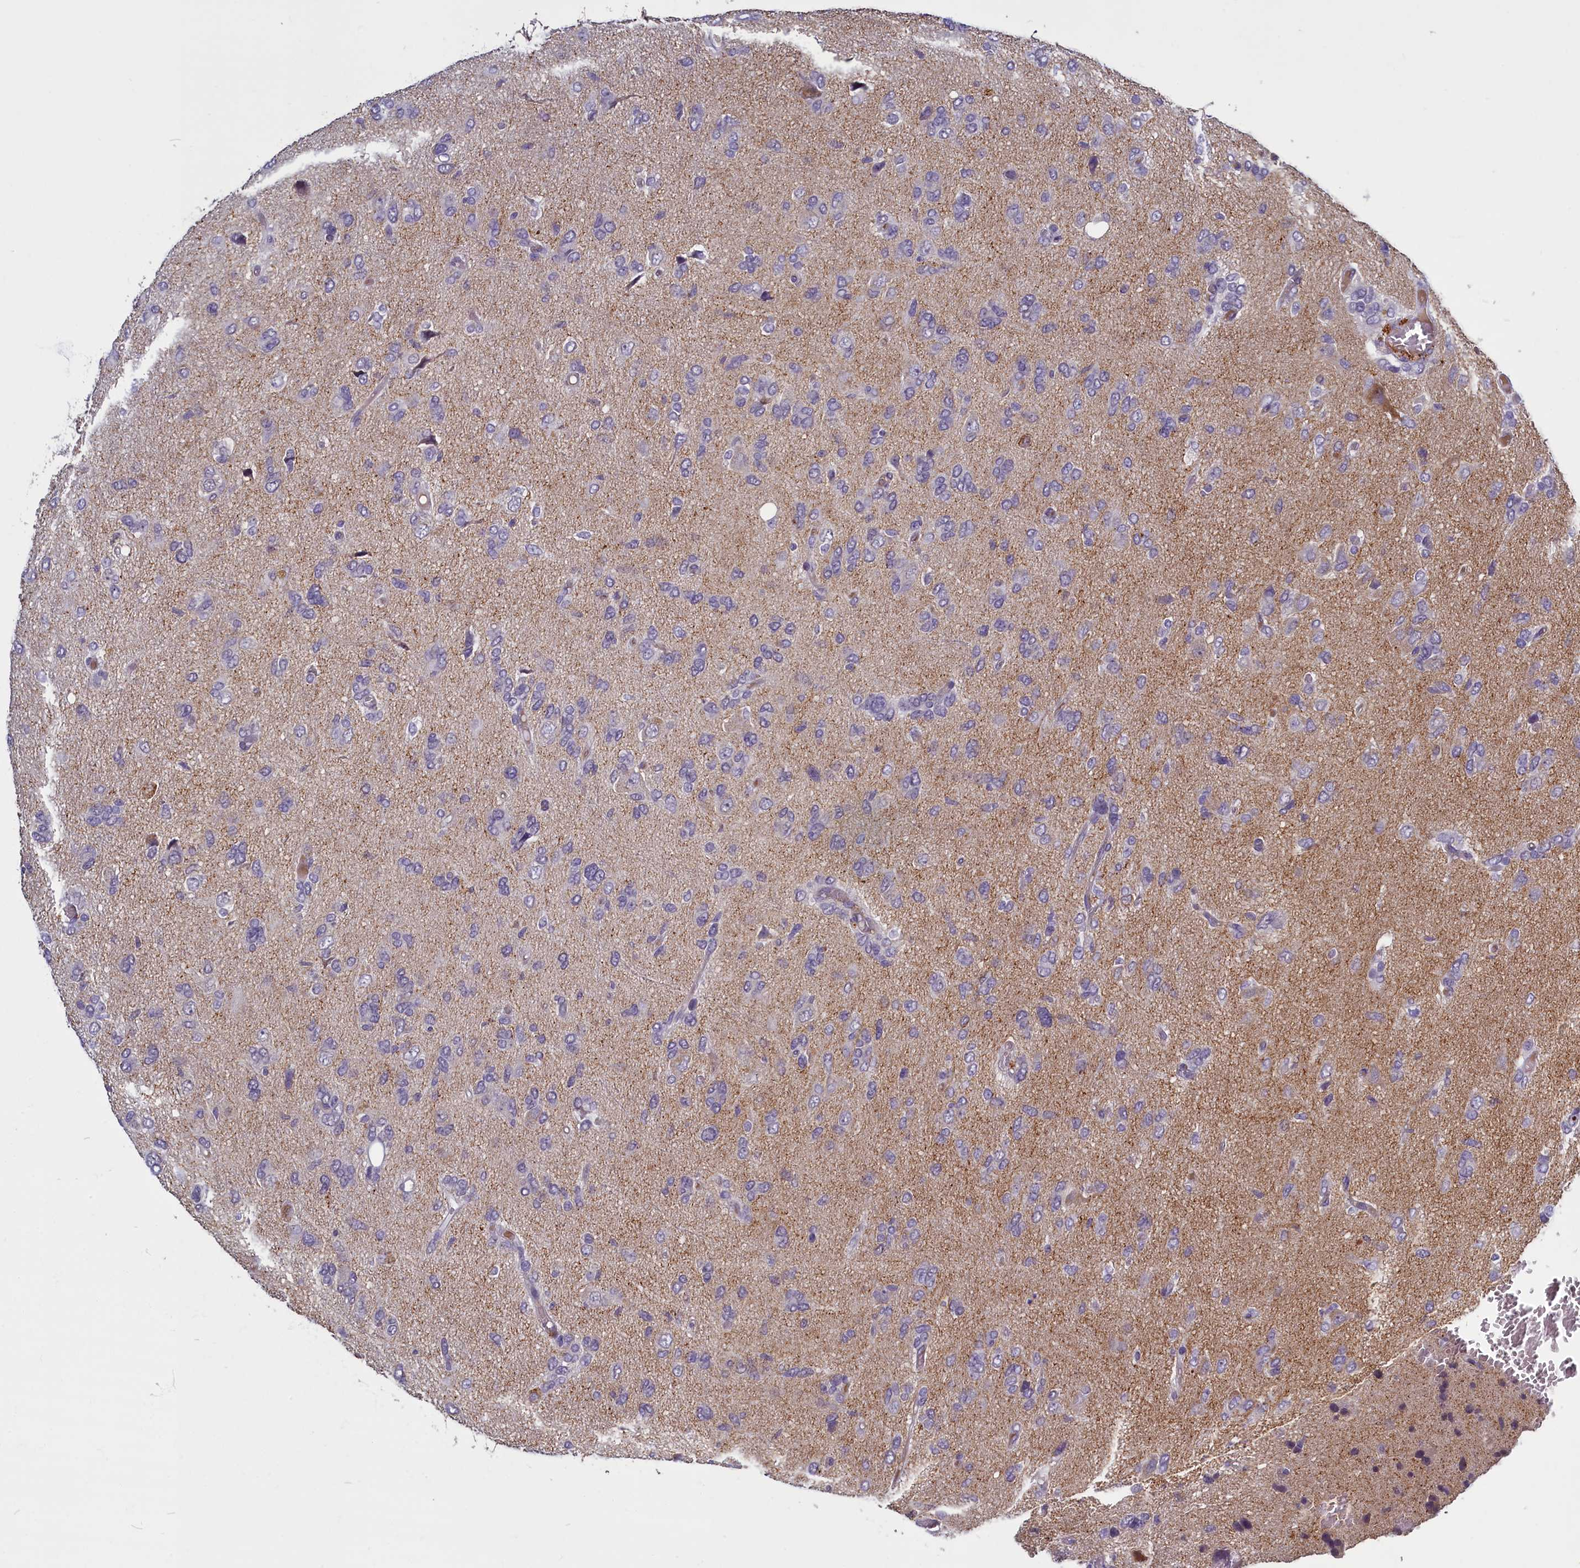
{"staining": {"intensity": "negative", "quantity": "none", "location": "none"}, "tissue": "glioma", "cell_type": "Tumor cells", "image_type": "cancer", "snomed": [{"axis": "morphology", "description": "Glioma, malignant, High grade"}, {"axis": "topography", "description": "Brain"}], "caption": "Immunohistochemical staining of human malignant glioma (high-grade) demonstrates no significant expression in tumor cells.", "gene": "SV2C", "patient": {"sex": "female", "age": 59}}